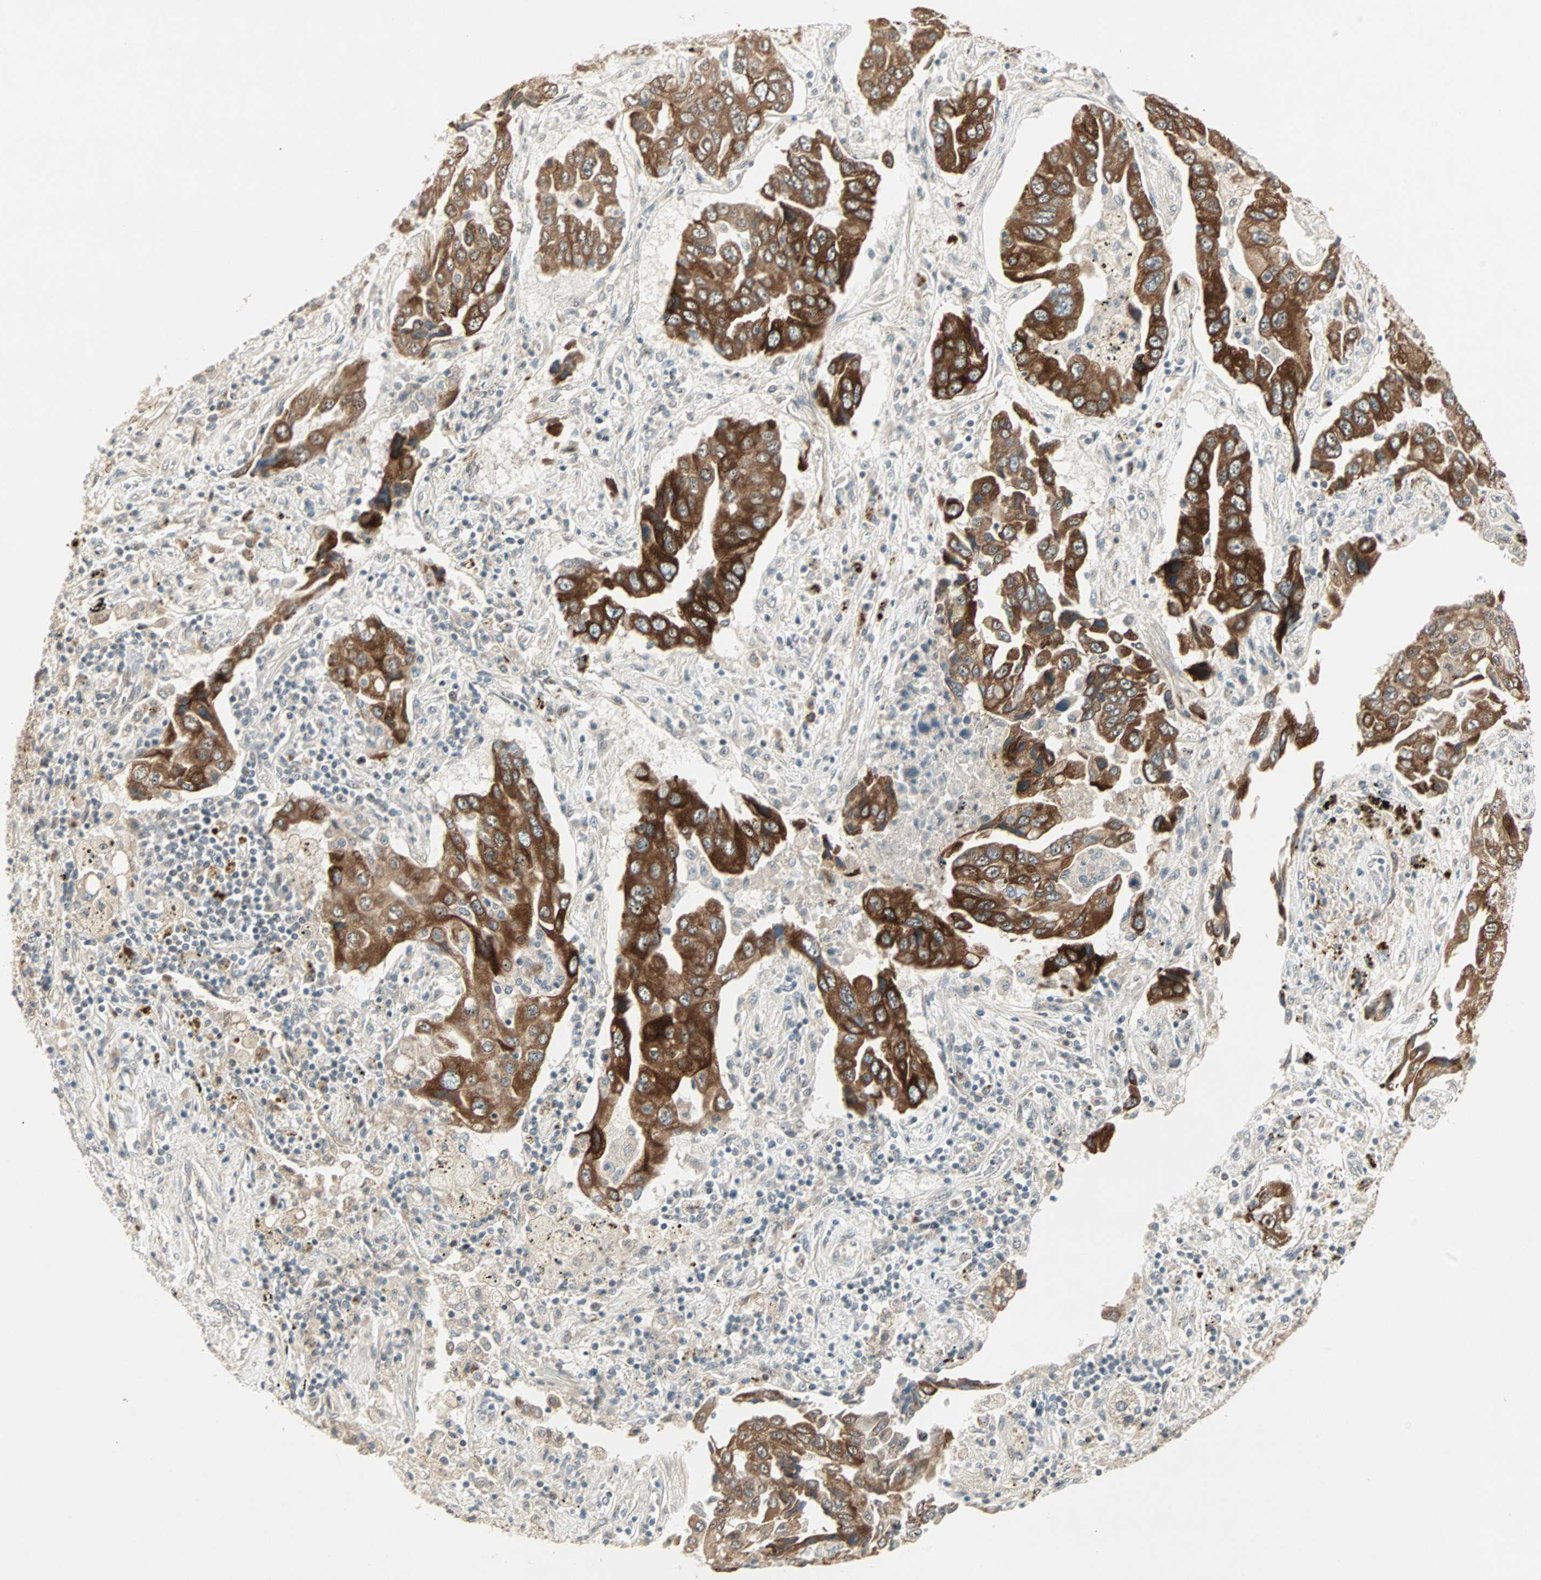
{"staining": {"intensity": "strong", "quantity": ">75%", "location": "cytoplasmic/membranous"}, "tissue": "lung cancer", "cell_type": "Tumor cells", "image_type": "cancer", "snomed": [{"axis": "morphology", "description": "Adenocarcinoma, NOS"}, {"axis": "topography", "description": "Lung"}], "caption": "Lung adenocarcinoma was stained to show a protein in brown. There is high levels of strong cytoplasmic/membranous expression in about >75% of tumor cells.", "gene": "ACSL5", "patient": {"sex": "female", "age": 65}}